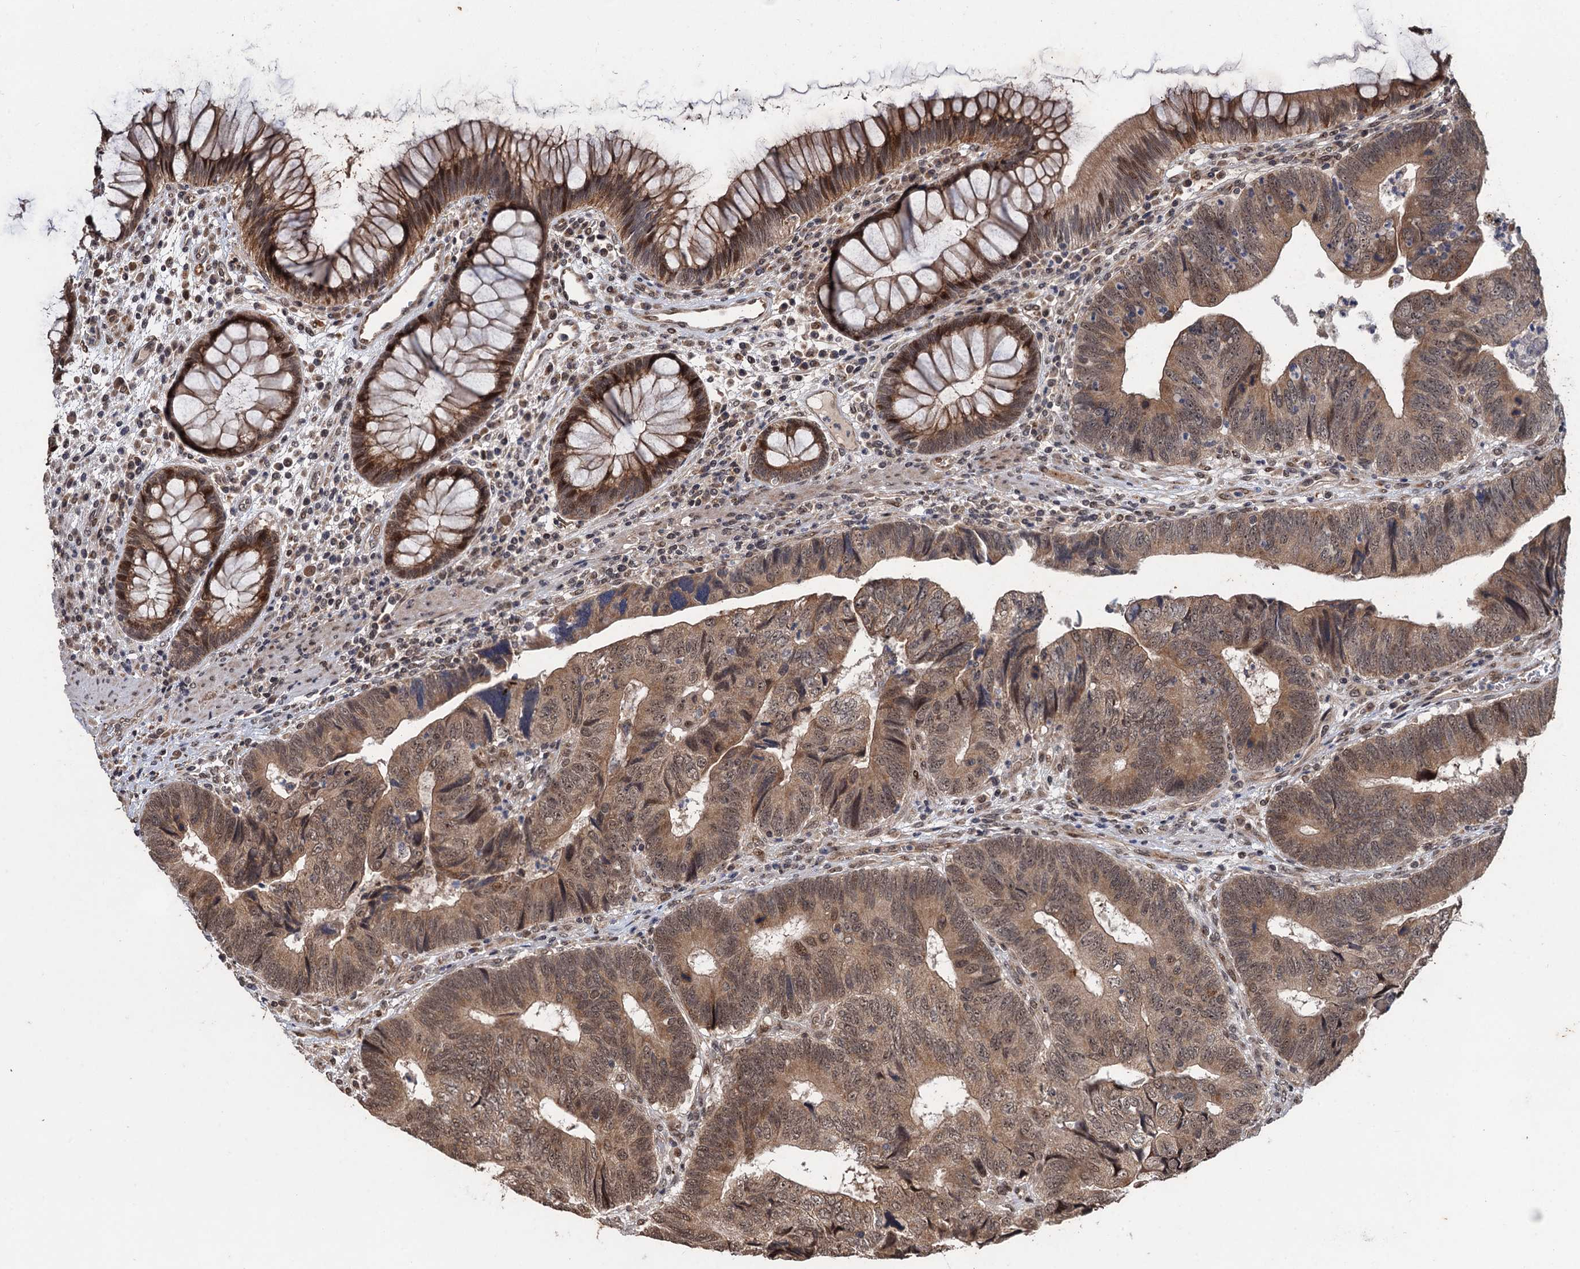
{"staining": {"intensity": "moderate", "quantity": ">75%", "location": "cytoplasmic/membranous,nuclear"}, "tissue": "colorectal cancer", "cell_type": "Tumor cells", "image_type": "cancer", "snomed": [{"axis": "morphology", "description": "Adenocarcinoma, NOS"}, {"axis": "topography", "description": "Colon"}], "caption": "Protein staining reveals moderate cytoplasmic/membranous and nuclear positivity in about >75% of tumor cells in adenocarcinoma (colorectal). Nuclei are stained in blue.", "gene": "REP15", "patient": {"sex": "female", "age": 67}}